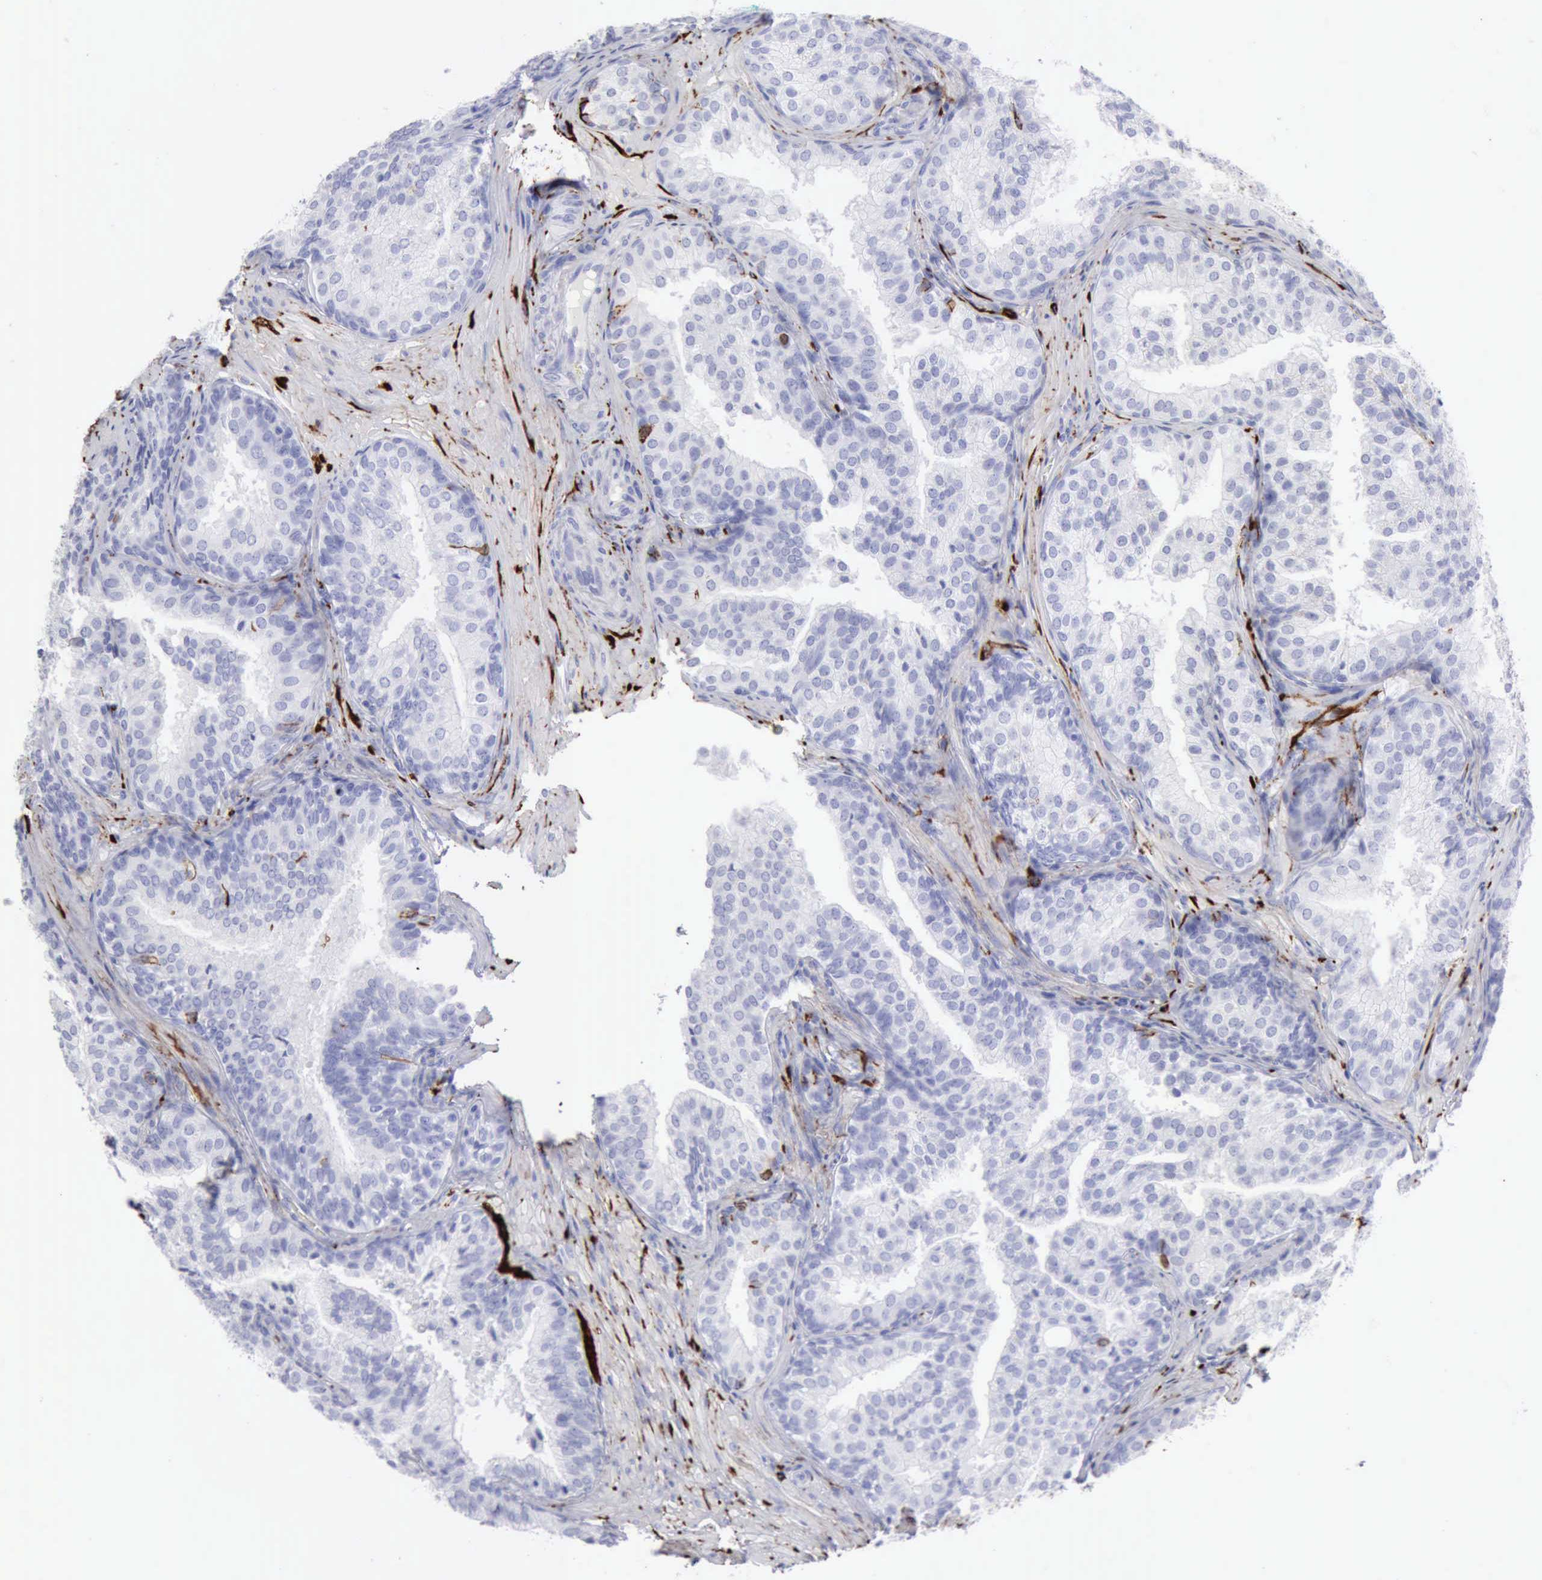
{"staining": {"intensity": "negative", "quantity": "none", "location": "none"}, "tissue": "prostate cancer", "cell_type": "Tumor cells", "image_type": "cancer", "snomed": [{"axis": "morphology", "description": "Adenocarcinoma, Low grade"}, {"axis": "topography", "description": "Prostate"}], "caption": "Tumor cells are negative for protein expression in human prostate low-grade adenocarcinoma.", "gene": "NCAM1", "patient": {"sex": "male", "age": 69}}